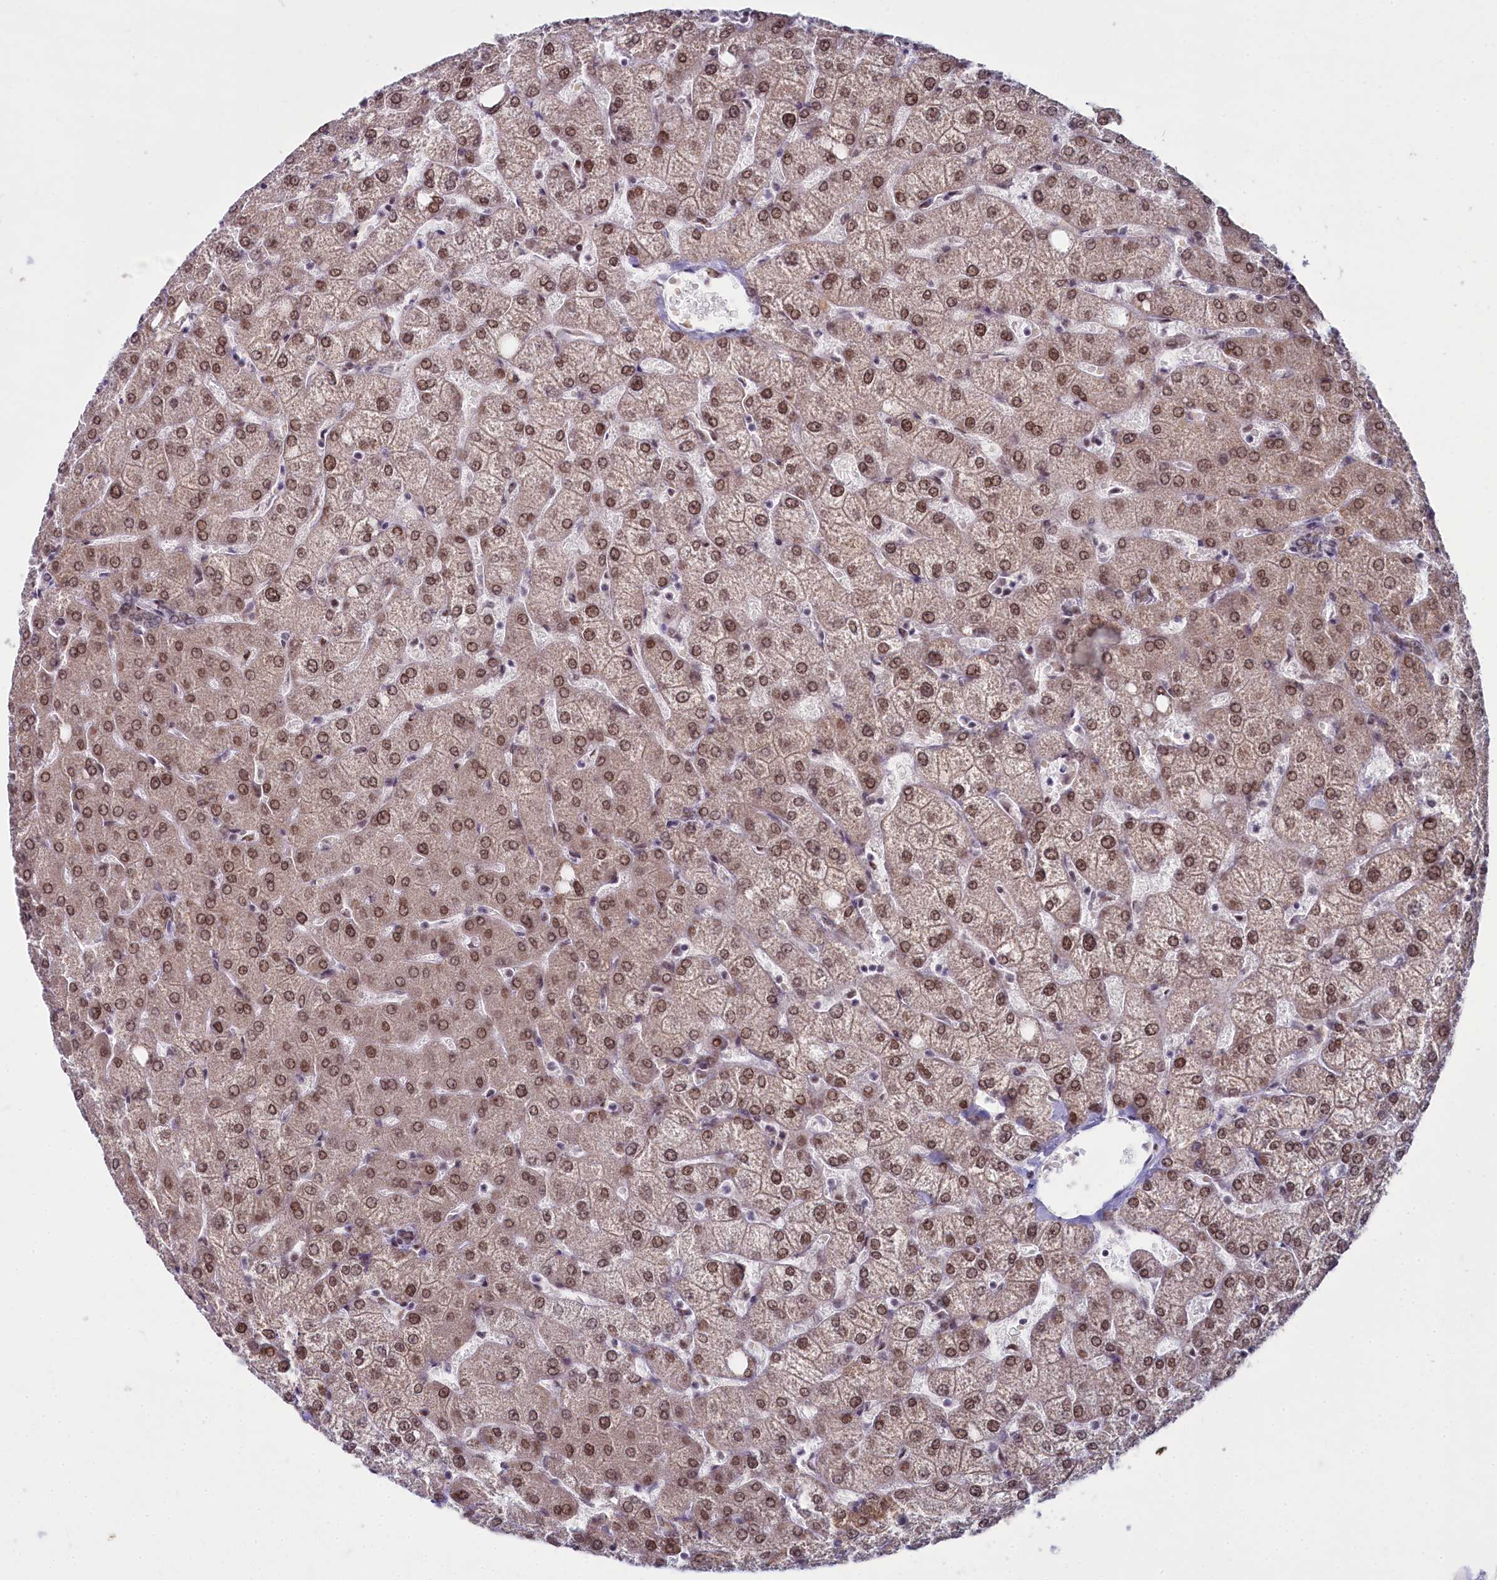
{"staining": {"intensity": "negative", "quantity": "none", "location": "none"}, "tissue": "liver", "cell_type": "Cholangiocytes", "image_type": "normal", "snomed": [{"axis": "morphology", "description": "Normal tissue, NOS"}, {"axis": "topography", "description": "Liver"}], "caption": "Immunohistochemical staining of normal liver displays no significant expression in cholangiocytes. (Immunohistochemistry (ihc), brightfield microscopy, high magnification).", "gene": "PPHLN1", "patient": {"sex": "female", "age": 54}}